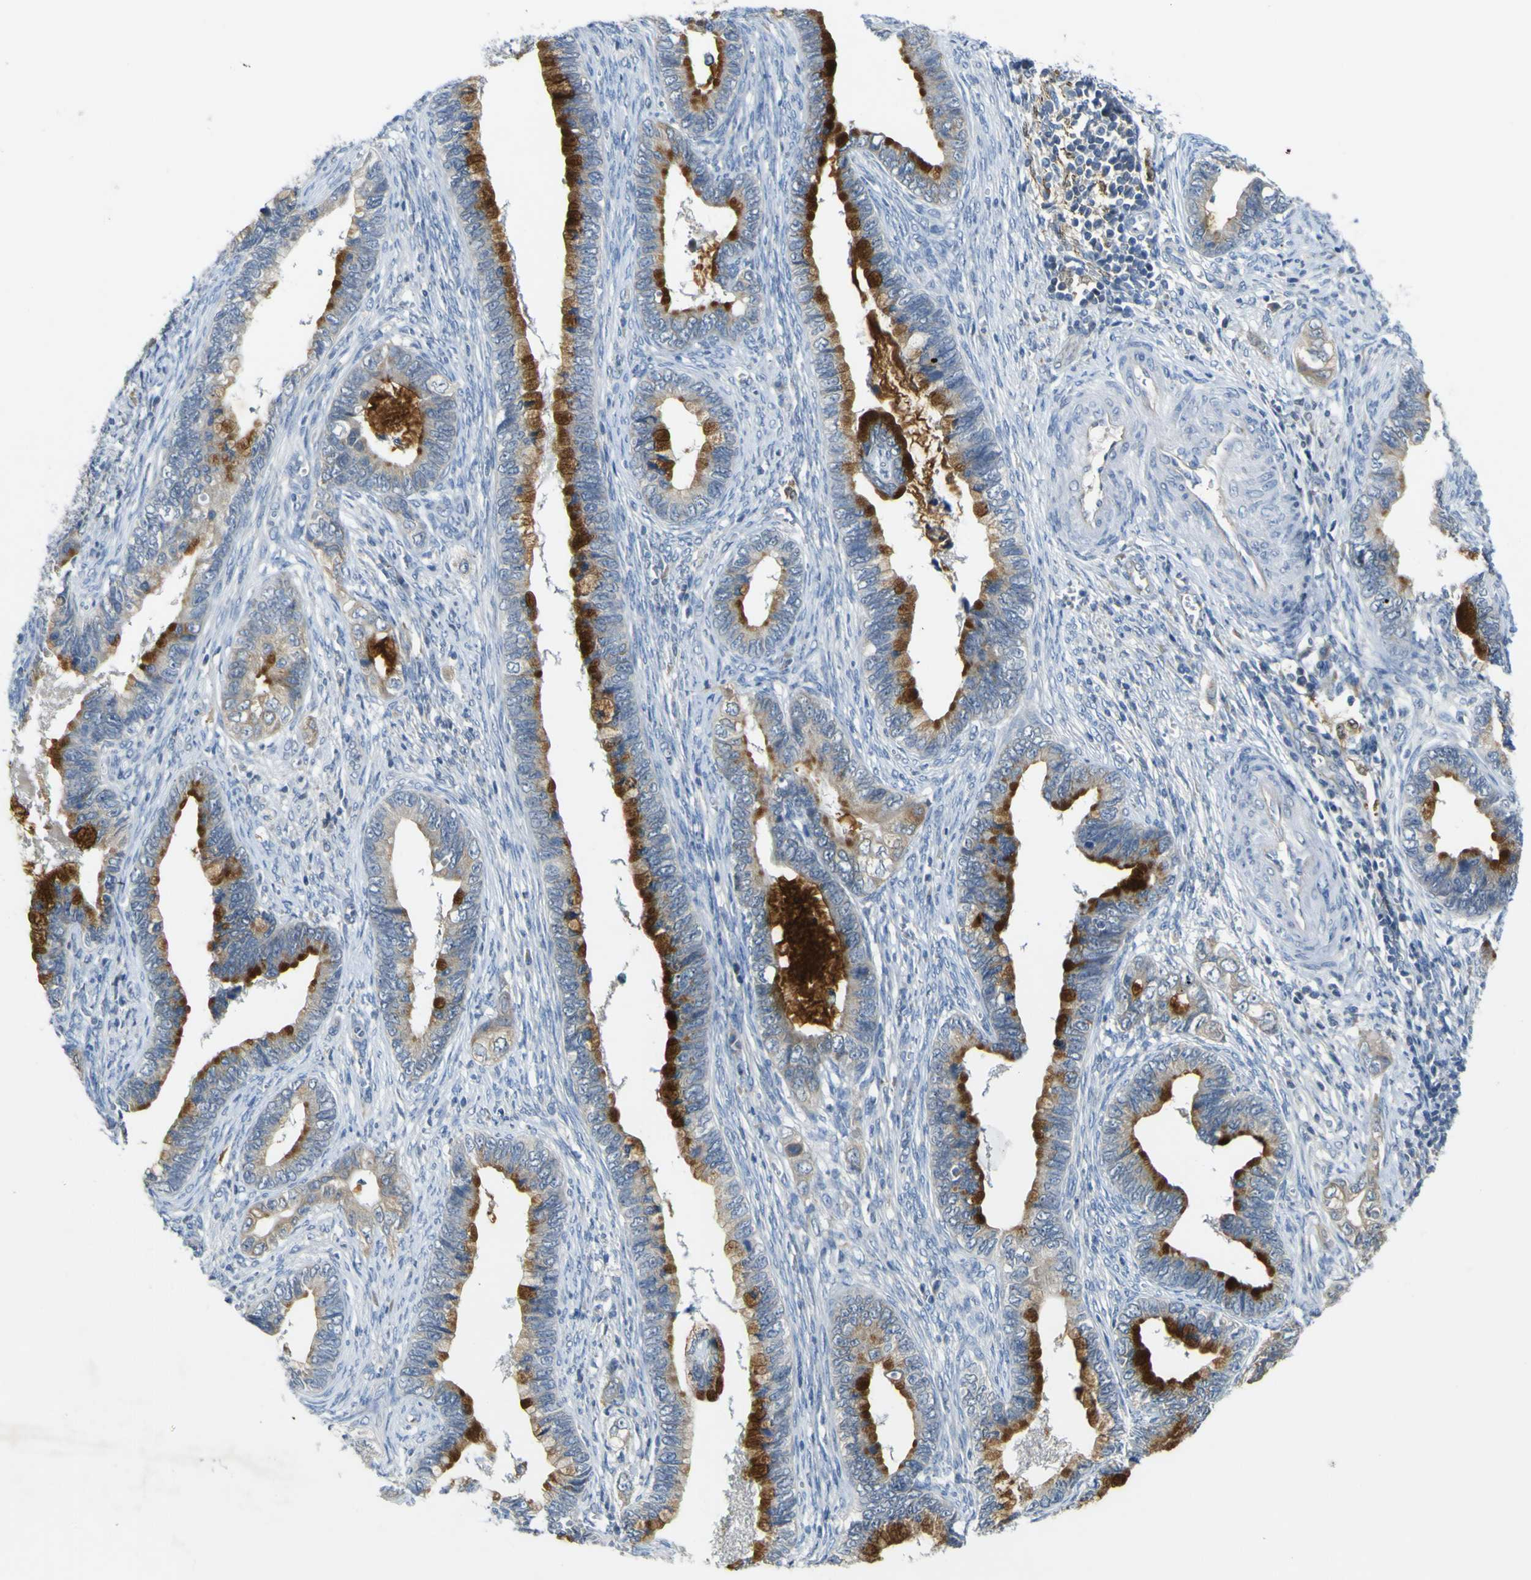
{"staining": {"intensity": "strong", "quantity": ">75%", "location": "cytoplasmic/membranous"}, "tissue": "cervical cancer", "cell_type": "Tumor cells", "image_type": "cancer", "snomed": [{"axis": "morphology", "description": "Adenocarcinoma, NOS"}, {"axis": "topography", "description": "Cervix"}], "caption": "Adenocarcinoma (cervical) stained for a protein (brown) exhibits strong cytoplasmic/membranous positive positivity in approximately >75% of tumor cells.", "gene": "LDLR", "patient": {"sex": "female", "age": 44}}